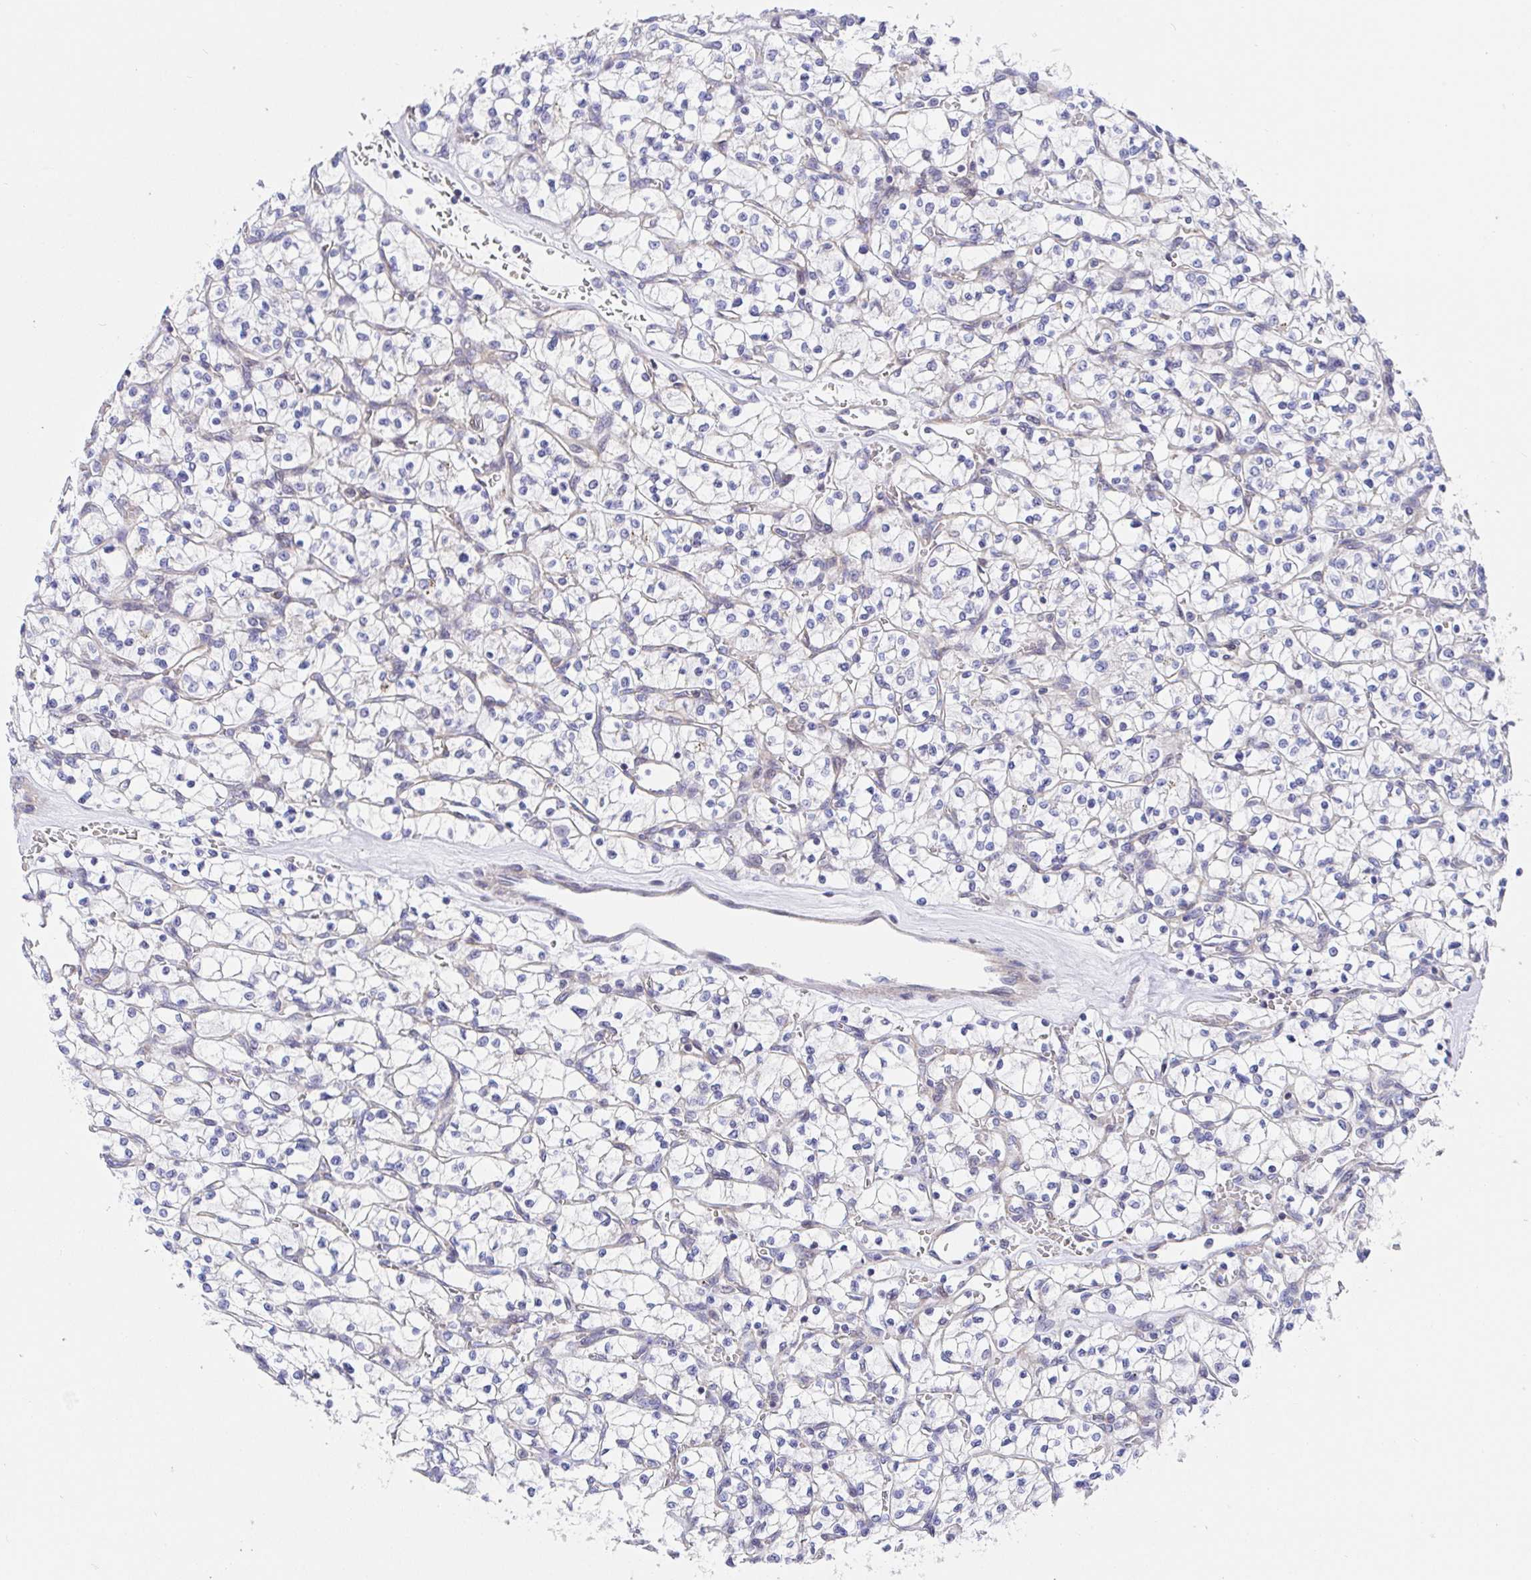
{"staining": {"intensity": "negative", "quantity": "none", "location": "none"}, "tissue": "renal cancer", "cell_type": "Tumor cells", "image_type": "cancer", "snomed": [{"axis": "morphology", "description": "Adenocarcinoma, NOS"}, {"axis": "topography", "description": "Kidney"}], "caption": "There is no significant staining in tumor cells of renal cancer. (IHC, brightfield microscopy, high magnification).", "gene": "TIMELESS", "patient": {"sex": "female", "age": 64}}